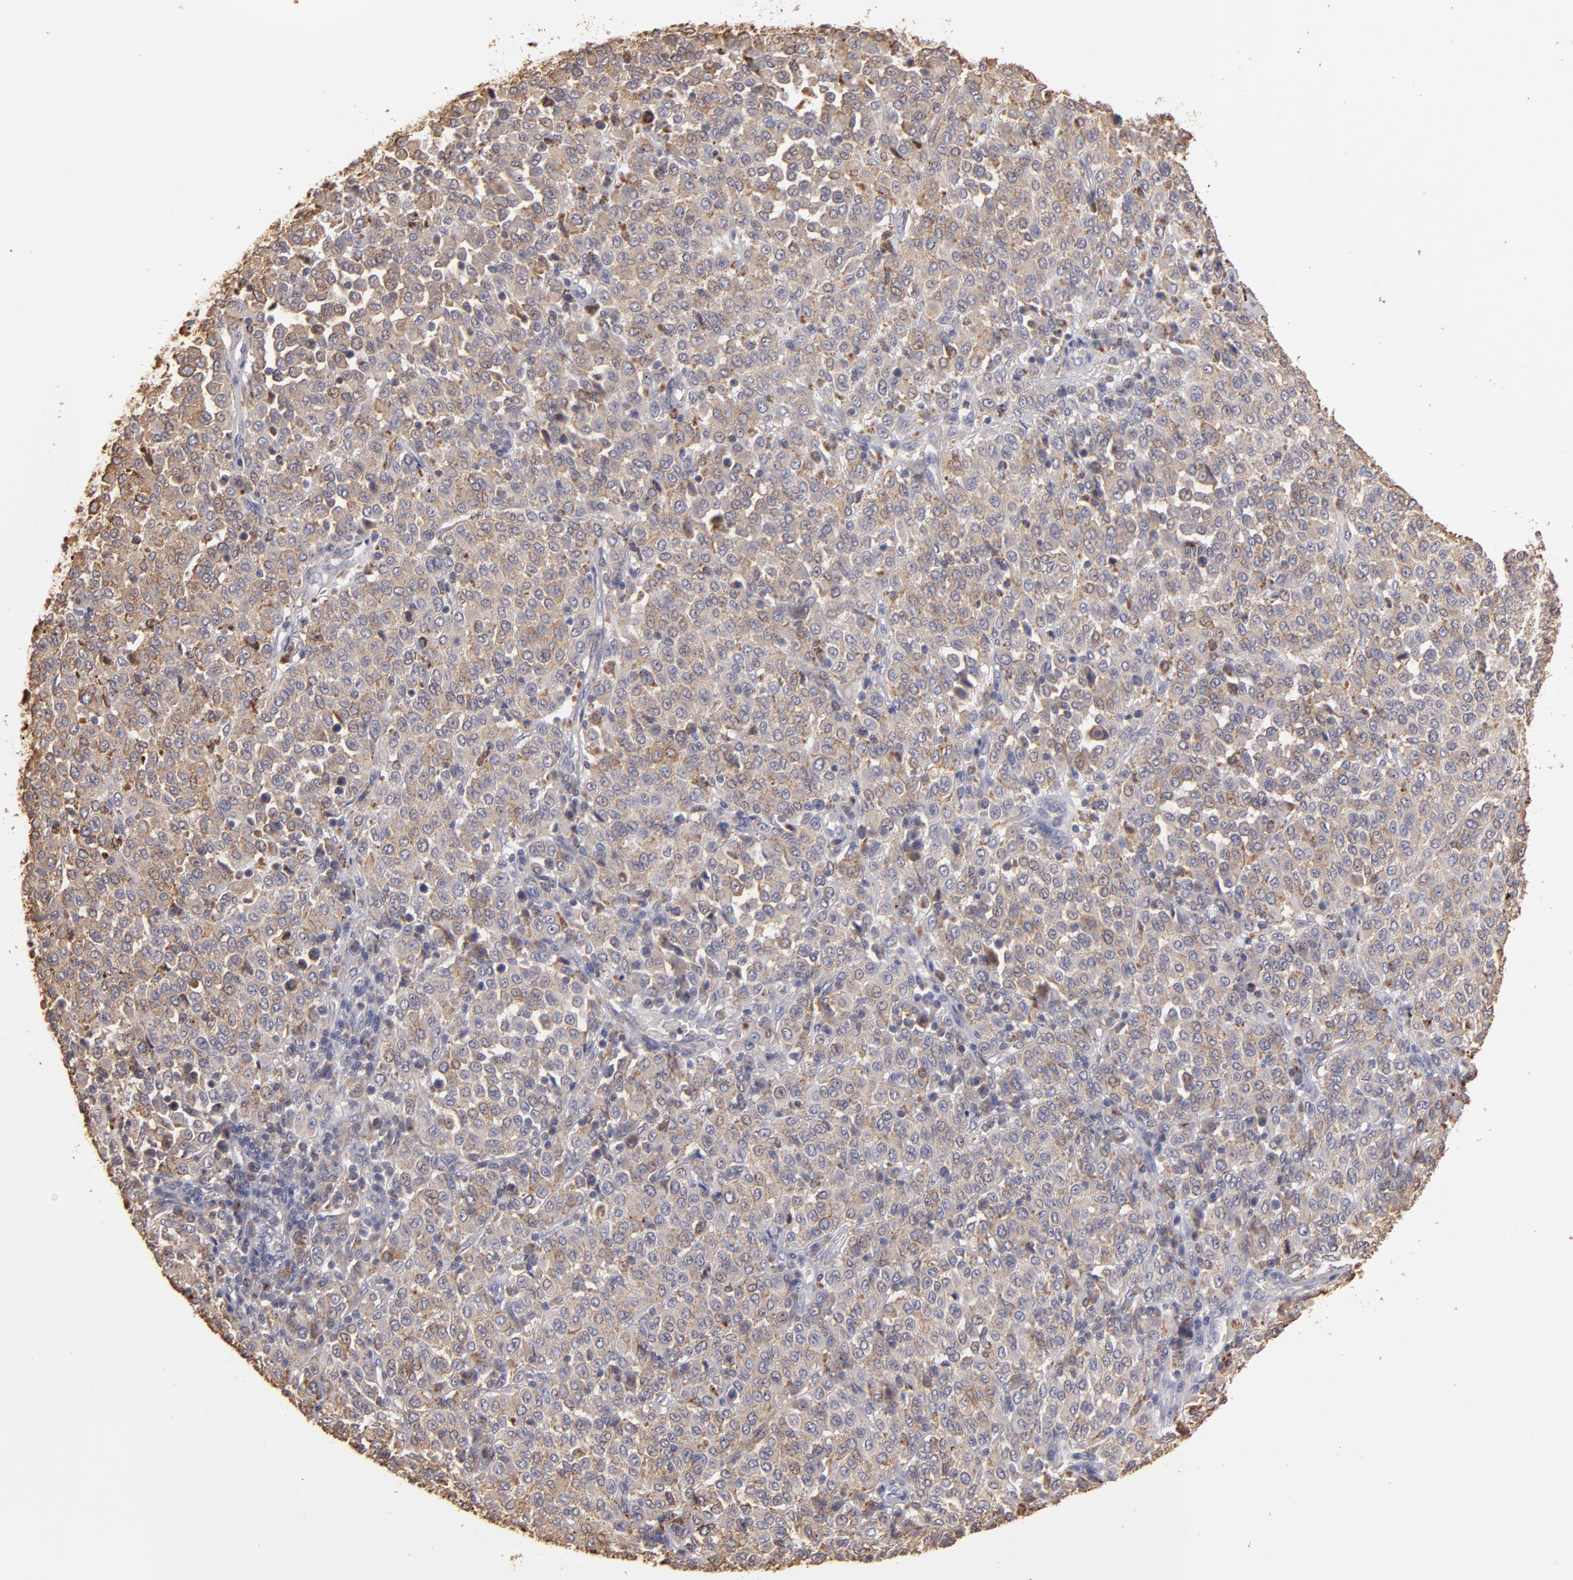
{"staining": {"intensity": "weak", "quantity": ">75%", "location": "cytoplasmic/membranous"}, "tissue": "melanoma", "cell_type": "Tumor cells", "image_type": "cancer", "snomed": [{"axis": "morphology", "description": "Malignant melanoma, Metastatic site"}, {"axis": "topography", "description": "Pancreas"}], "caption": "Immunohistochemistry image of human malignant melanoma (metastatic site) stained for a protein (brown), which displays low levels of weak cytoplasmic/membranous expression in about >75% of tumor cells.", "gene": "TRAF1", "patient": {"sex": "female", "age": 30}}